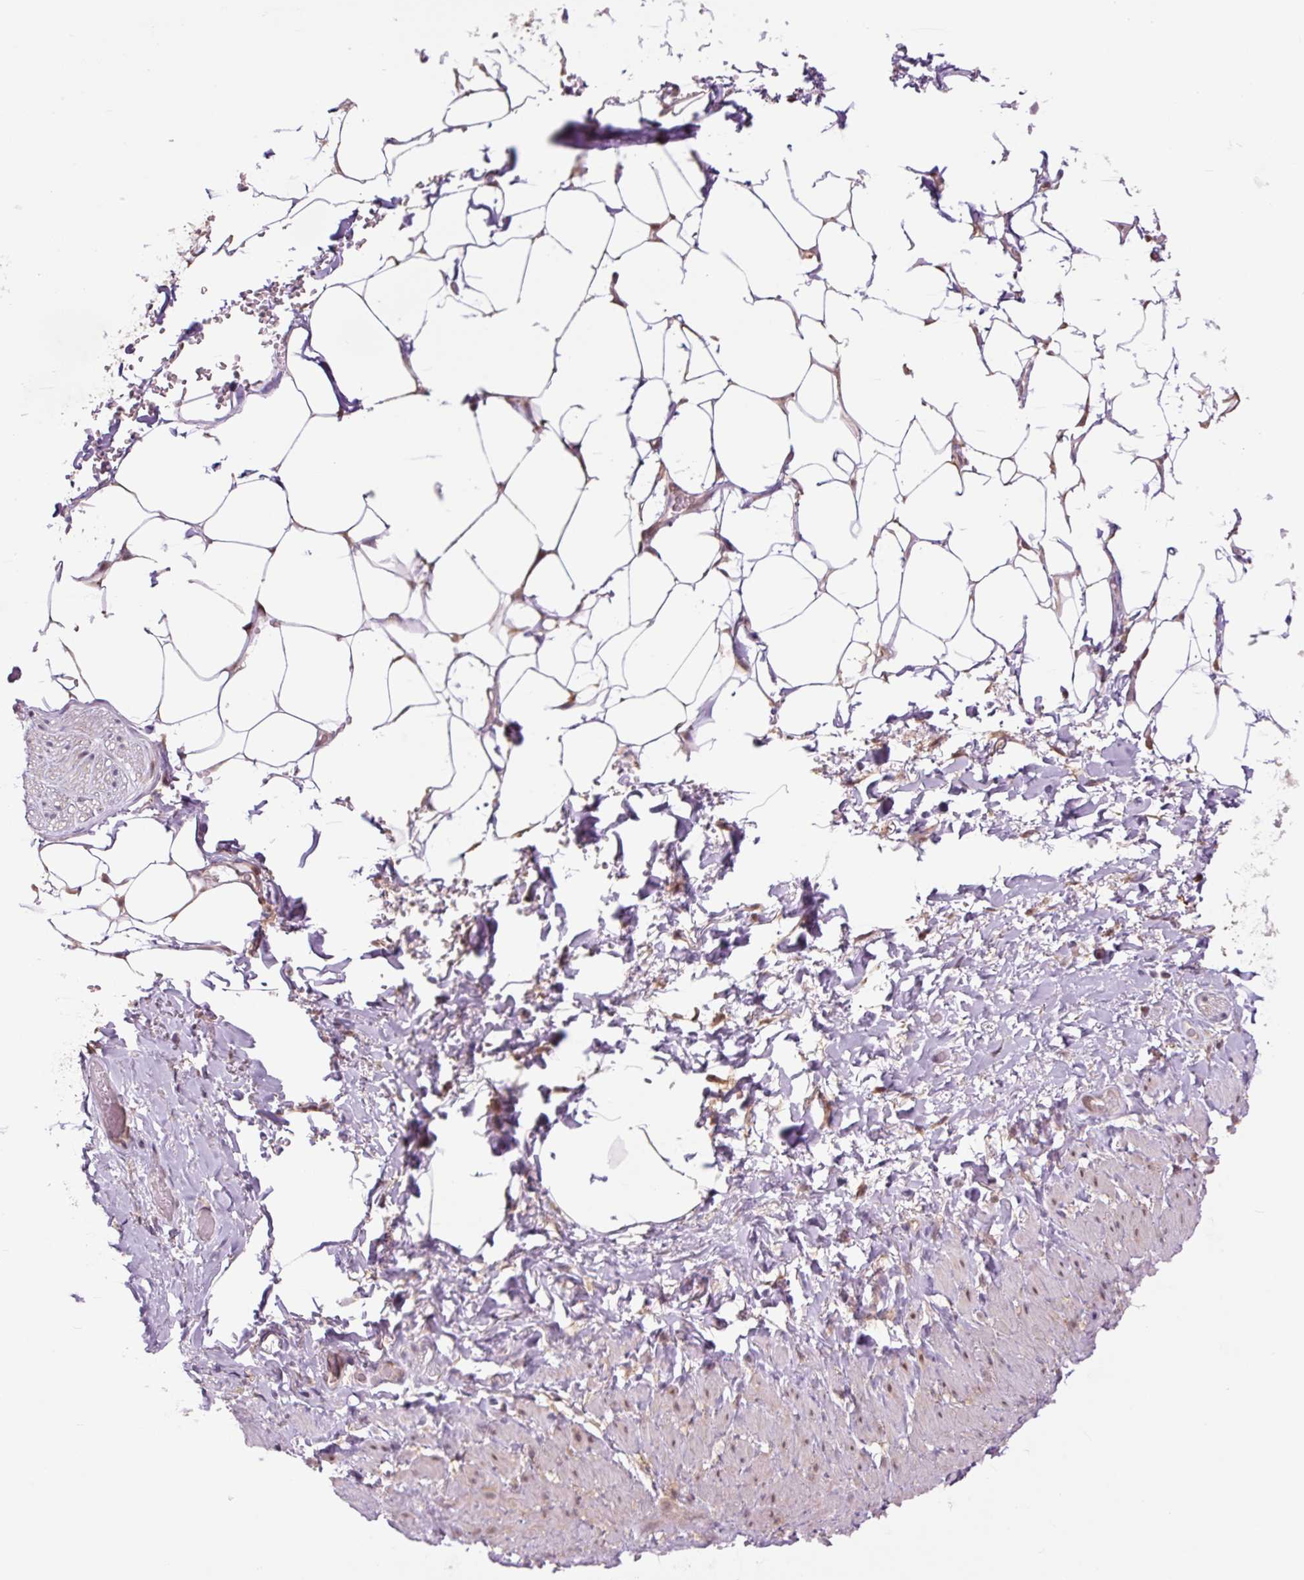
{"staining": {"intensity": "weak", "quantity": ">75%", "location": "cytoplasmic/membranous"}, "tissue": "adipose tissue", "cell_type": "Adipocytes", "image_type": "normal", "snomed": [{"axis": "morphology", "description": "Normal tissue, NOS"}, {"axis": "topography", "description": "Vagina"}, {"axis": "topography", "description": "Peripheral nerve tissue"}], "caption": "This photomicrograph exhibits immunohistochemistry staining of benign adipose tissue, with low weak cytoplasmic/membranous staining in approximately >75% of adipocytes.", "gene": "TPT1", "patient": {"sex": "female", "age": 71}}